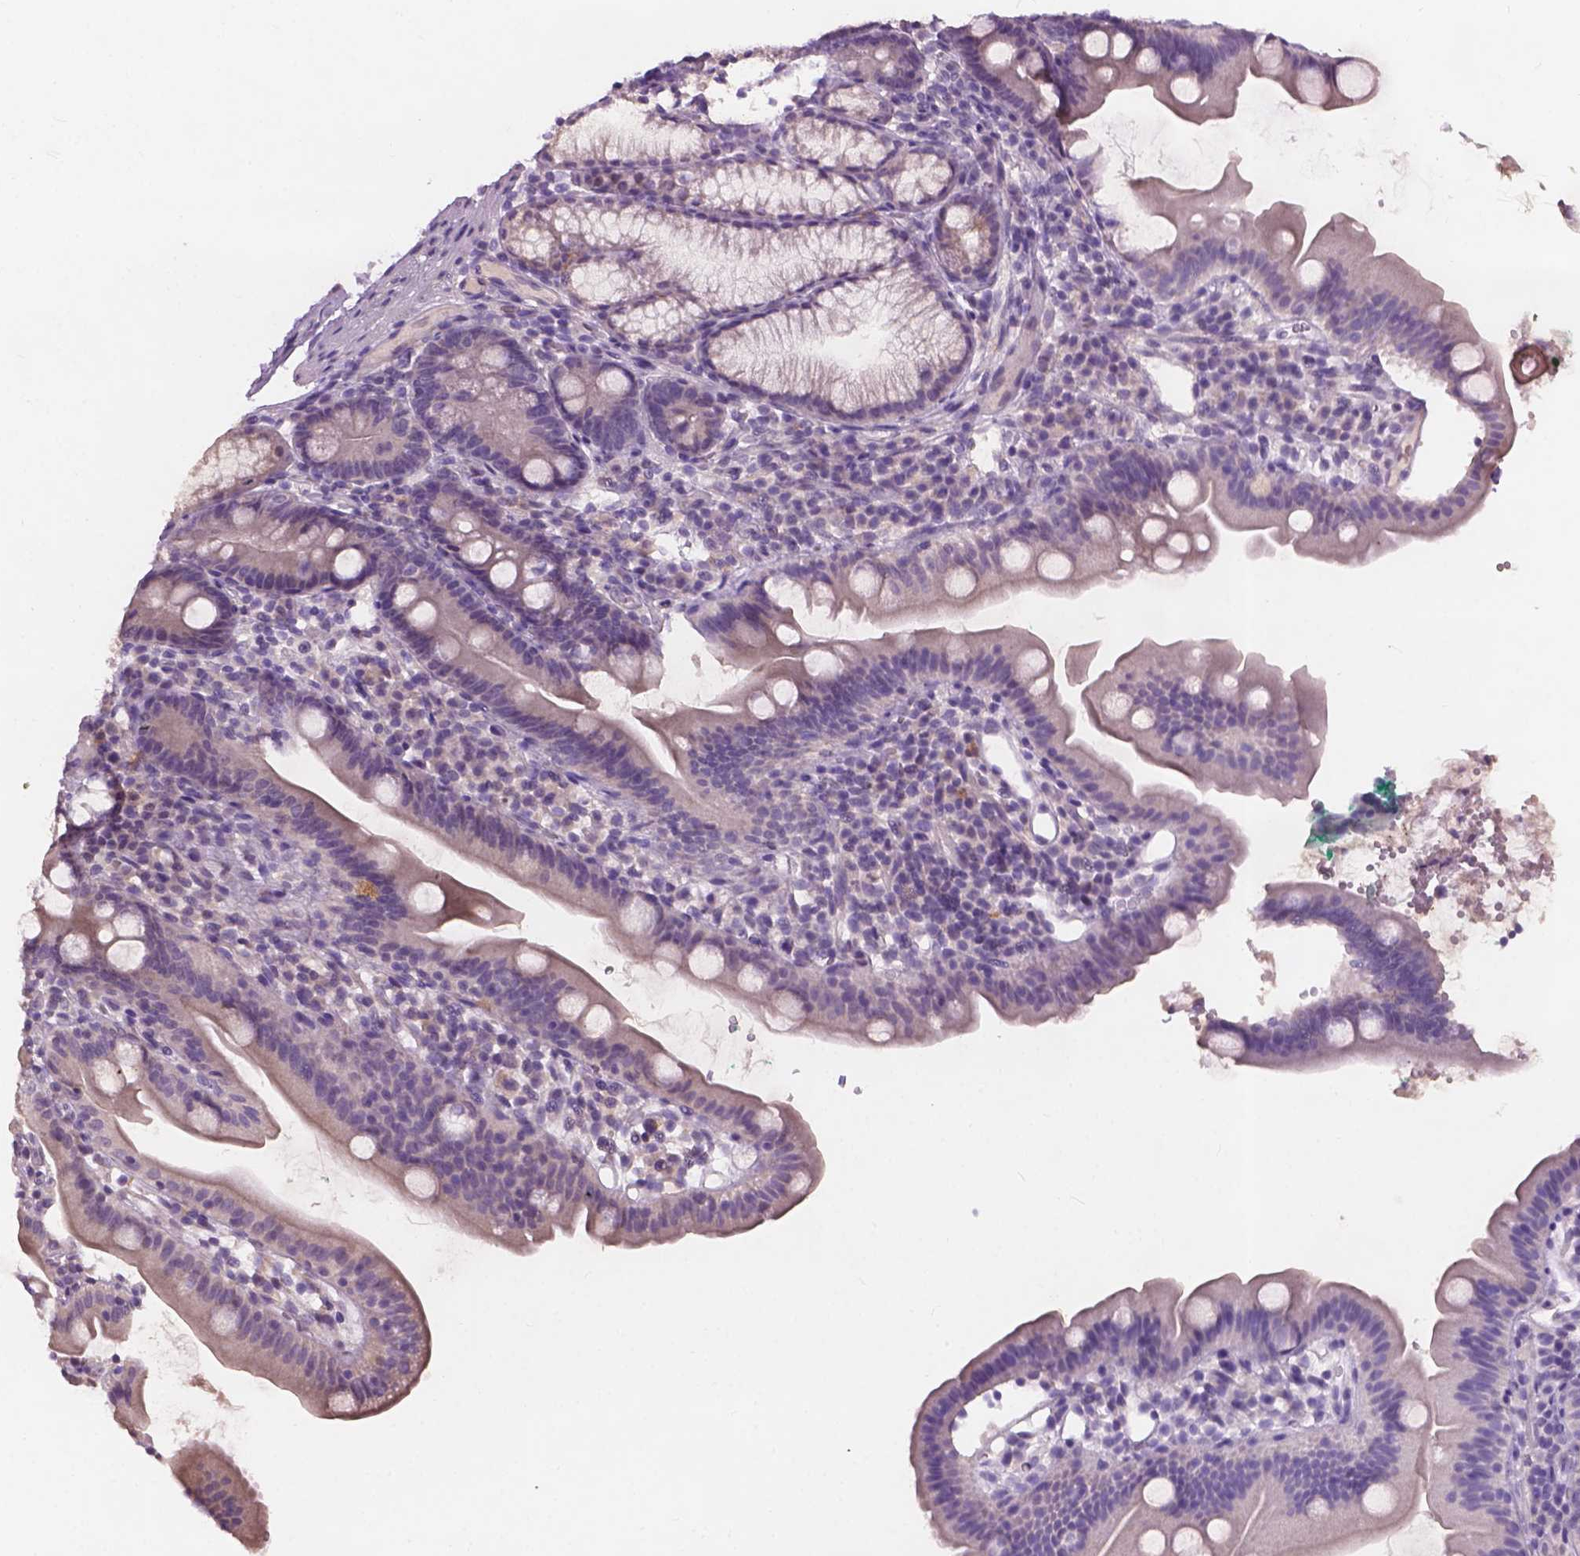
{"staining": {"intensity": "negative", "quantity": "none", "location": "none"}, "tissue": "duodenum", "cell_type": "Glandular cells", "image_type": "normal", "snomed": [{"axis": "morphology", "description": "Normal tissue, NOS"}, {"axis": "topography", "description": "Duodenum"}], "caption": "A micrograph of human duodenum is negative for staining in glandular cells. (Immunohistochemistry (ihc), brightfield microscopy, high magnification).", "gene": "KRT17", "patient": {"sex": "female", "age": 67}}